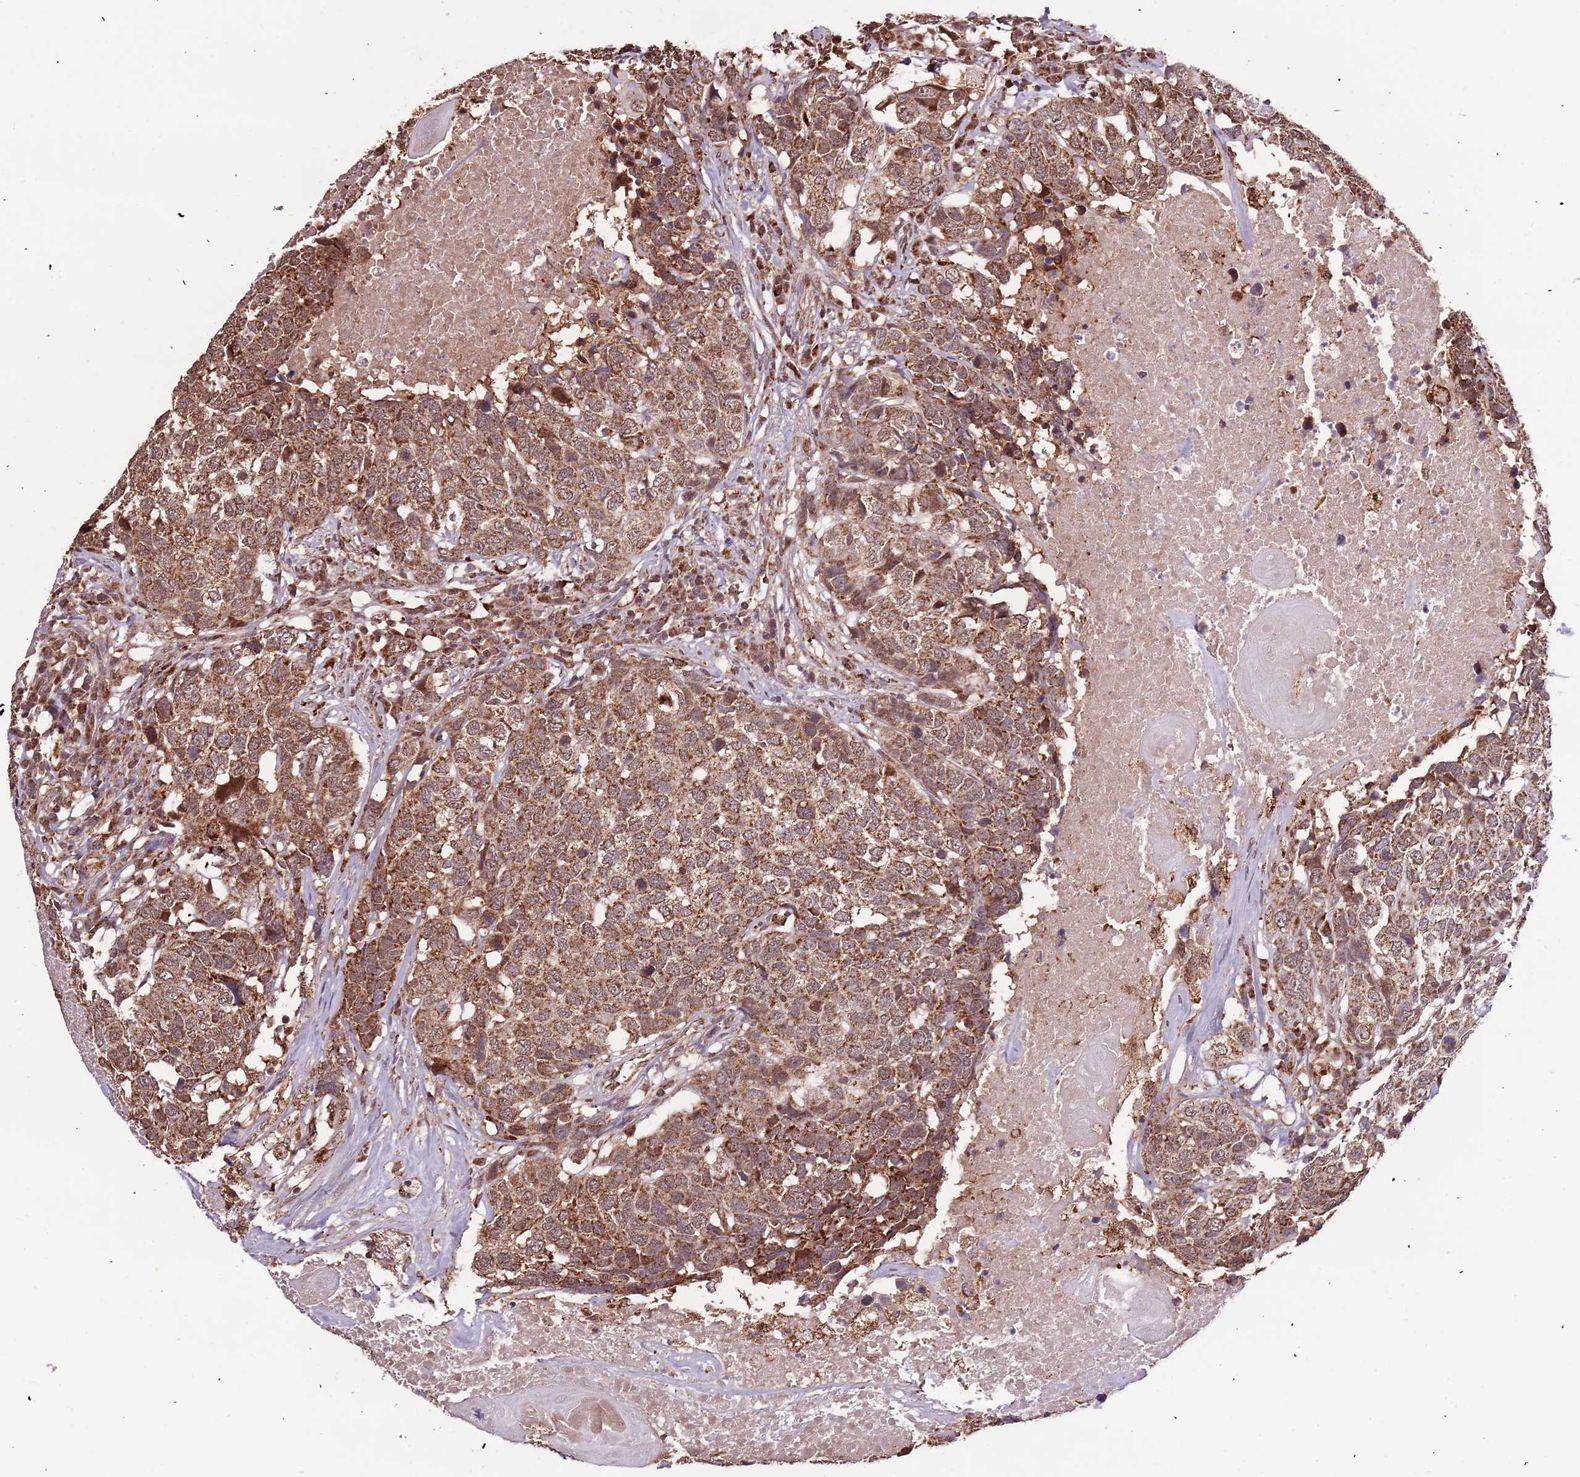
{"staining": {"intensity": "strong", "quantity": ">75%", "location": "cytoplasmic/membranous,nuclear"}, "tissue": "head and neck cancer", "cell_type": "Tumor cells", "image_type": "cancer", "snomed": [{"axis": "morphology", "description": "Squamous cell carcinoma, NOS"}, {"axis": "topography", "description": "Head-Neck"}], "caption": "Head and neck cancer (squamous cell carcinoma) was stained to show a protein in brown. There is high levels of strong cytoplasmic/membranous and nuclear expression in about >75% of tumor cells. The staining is performed using DAB brown chromogen to label protein expression. The nuclei are counter-stained blue using hematoxylin.", "gene": "IL17RD", "patient": {"sex": "male", "age": 66}}